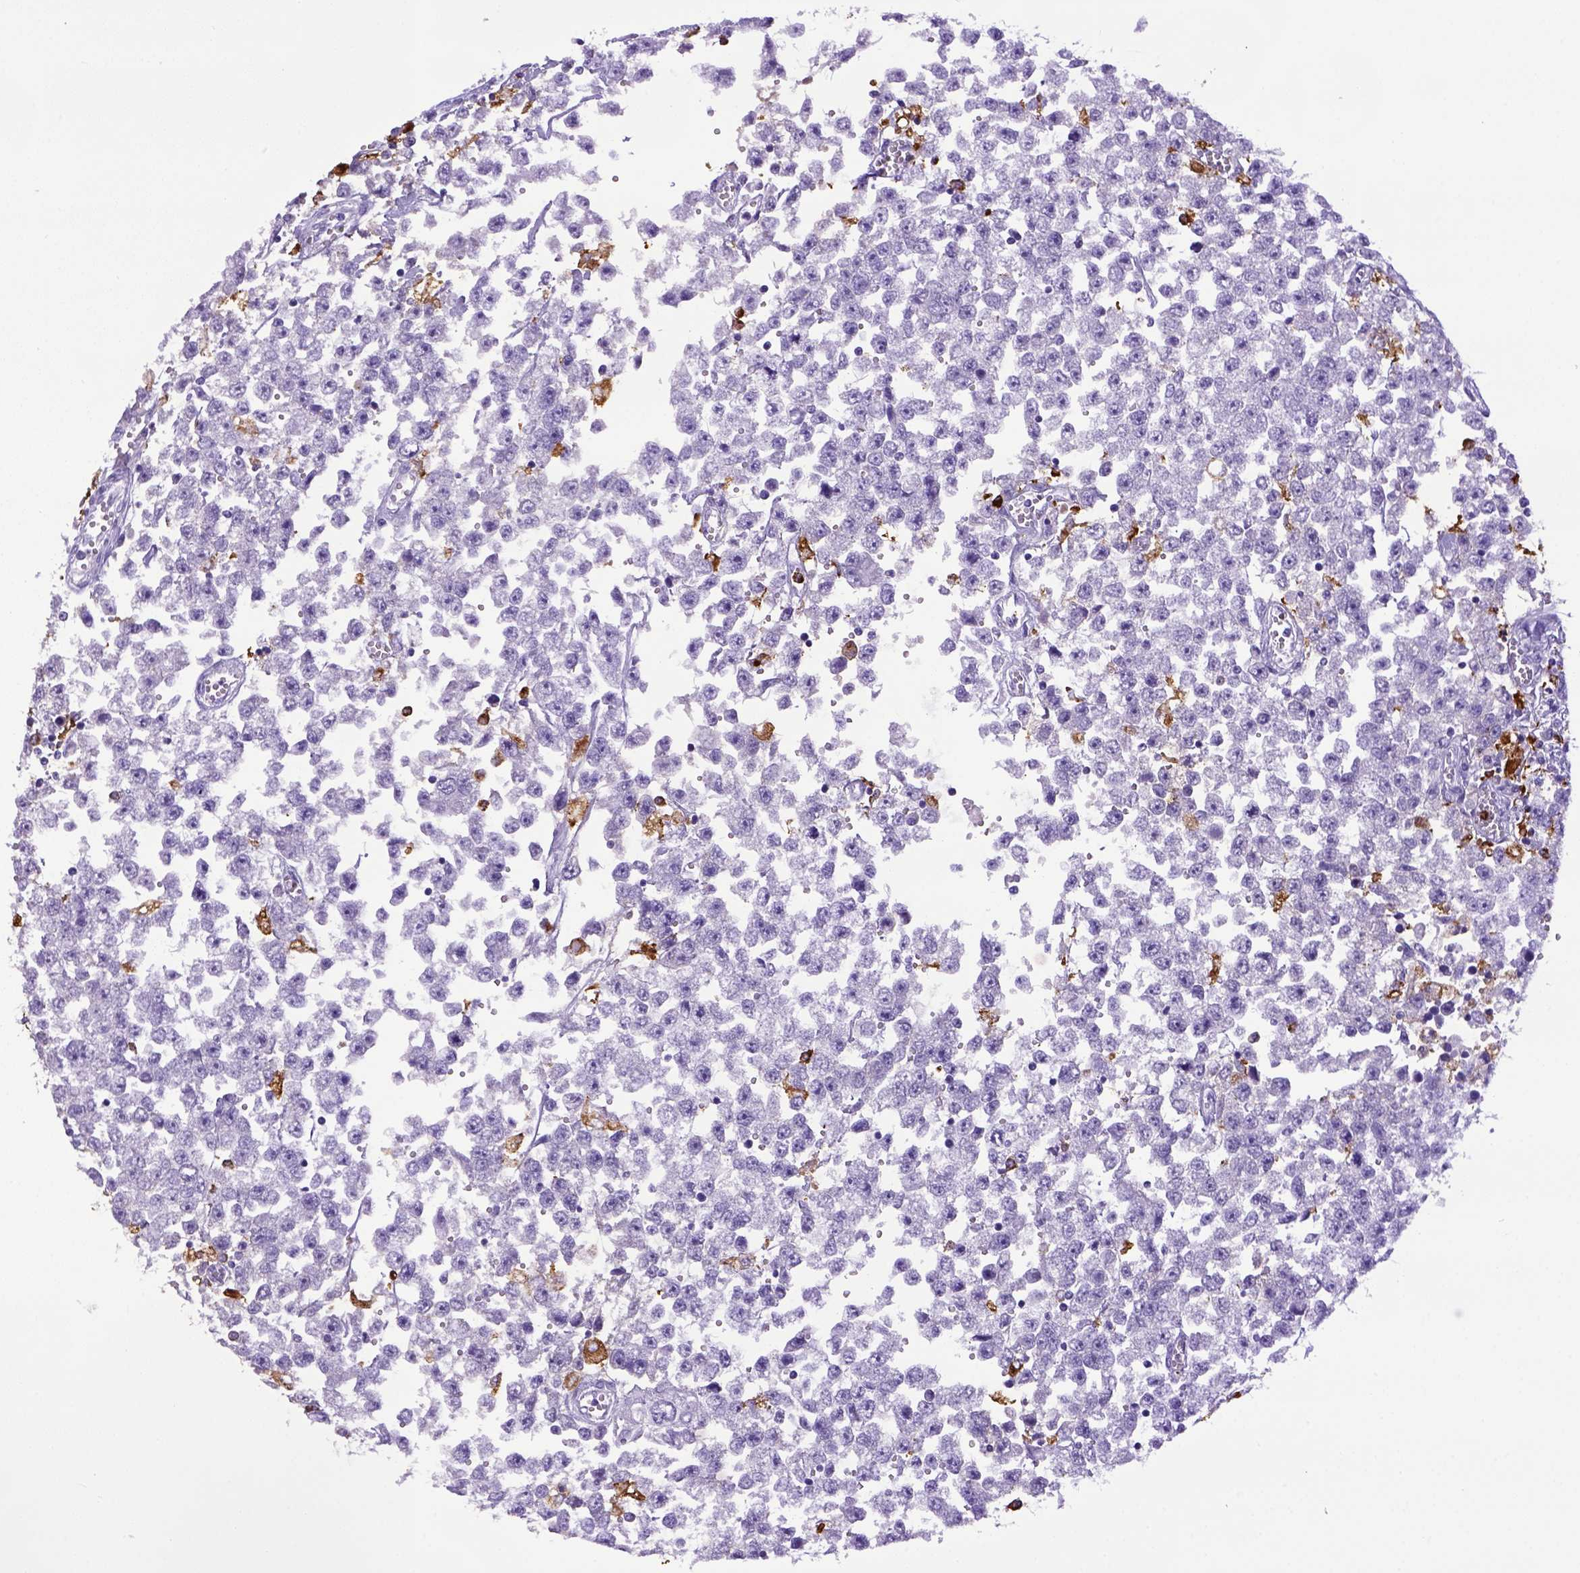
{"staining": {"intensity": "negative", "quantity": "none", "location": "none"}, "tissue": "testis cancer", "cell_type": "Tumor cells", "image_type": "cancer", "snomed": [{"axis": "morphology", "description": "Seminoma, NOS"}, {"axis": "topography", "description": "Testis"}], "caption": "Seminoma (testis) was stained to show a protein in brown. There is no significant positivity in tumor cells. The staining is performed using DAB (3,3'-diaminobenzidine) brown chromogen with nuclei counter-stained in using hematoxylin.", "gene": "CD68", "patient": {"sex": "male", "age": 34}}